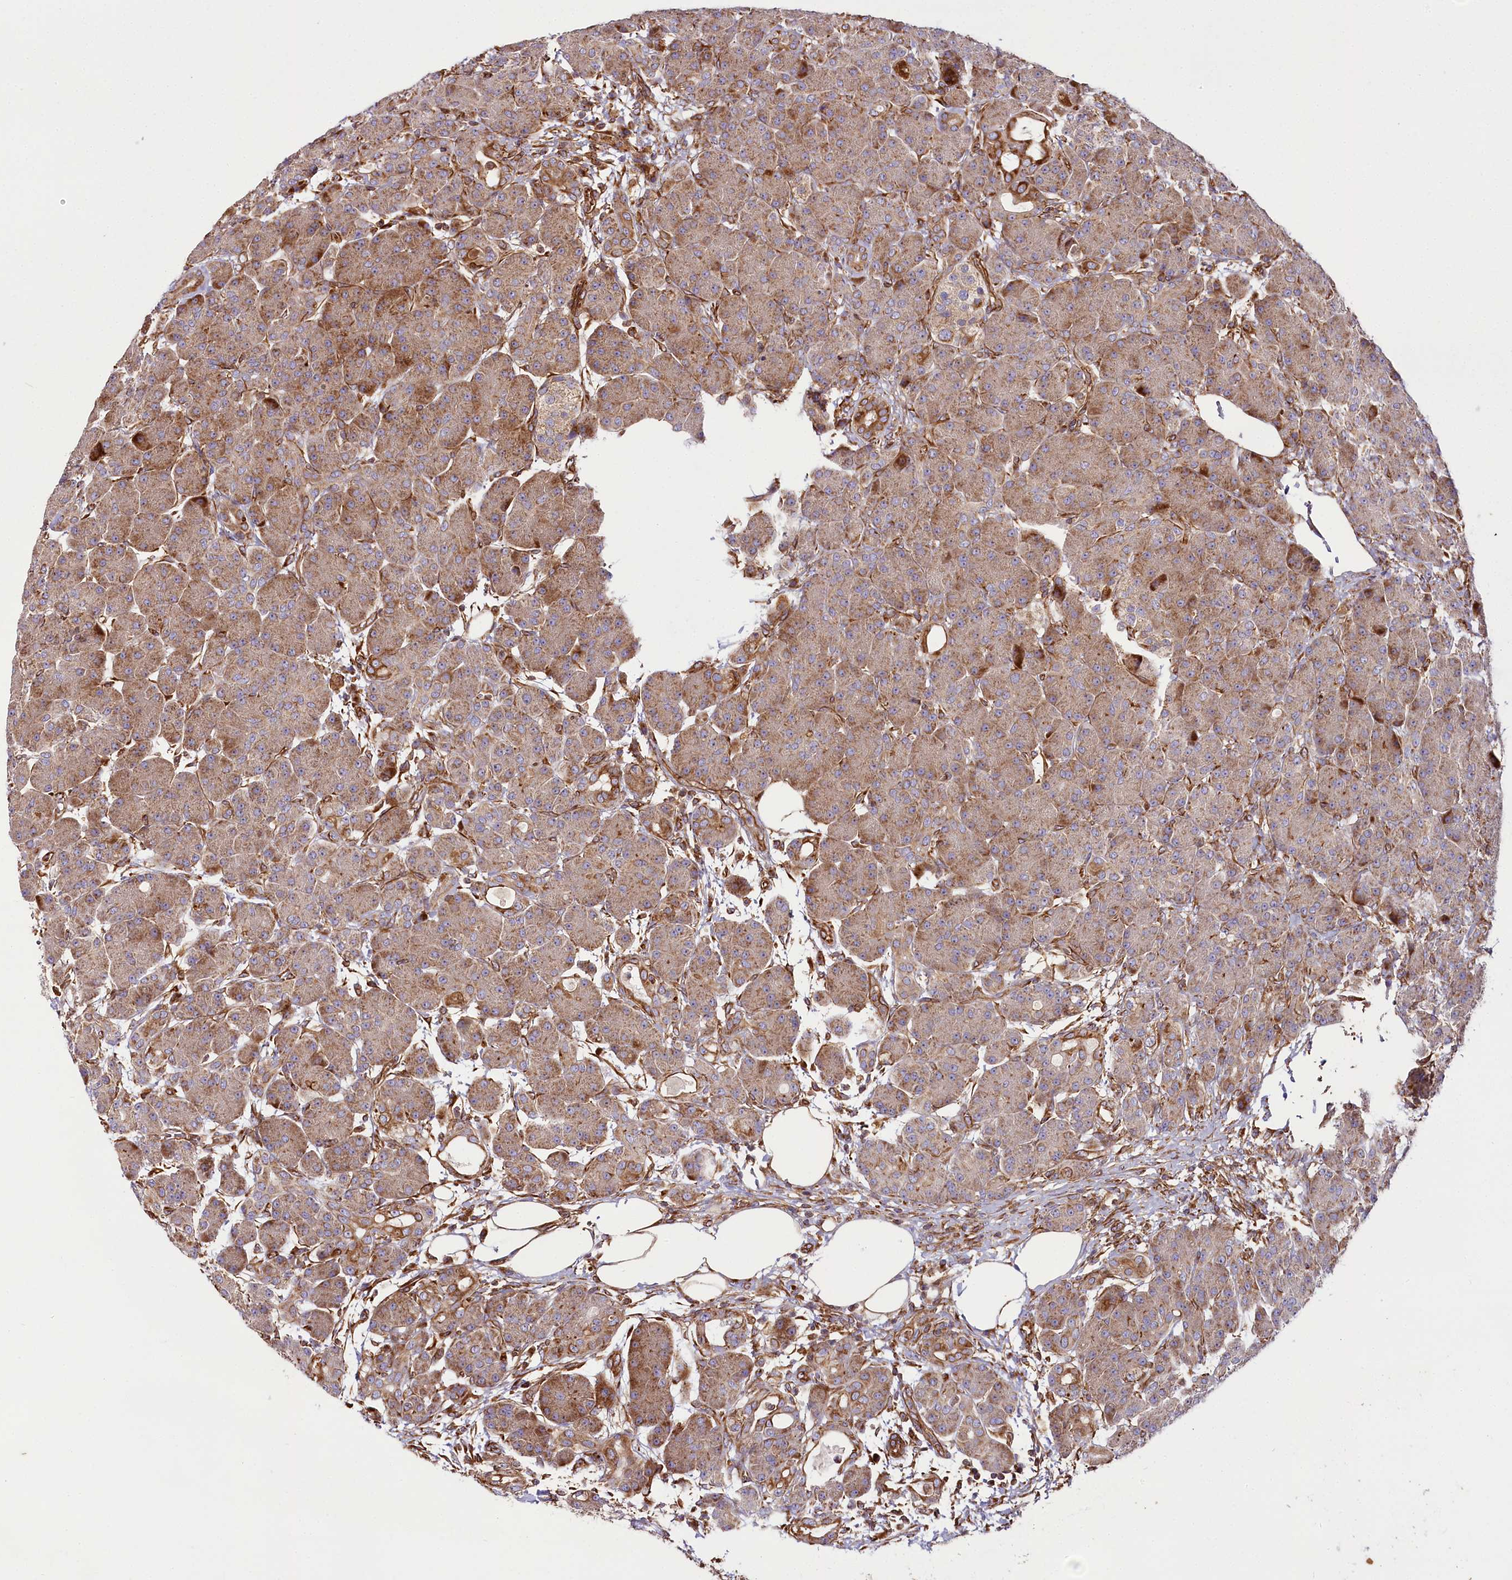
{"staining": {"intensity": "strong", "quantity": "25%-75%", "location": "cytoplasmic/membranous"}, "tissue": "pancreas", "cell_type": "Exocrine glandular cells", "image_type": "normal", "snomed": [{"axis": "morphology", "description": "Normal tissue, NOS"}, {"axis": "topography", "description": "Pancreas"}], "caption": "Protein expression analysis of unremarkable pancreas displays strong cytoplasmic/membranous positivity in approximately 25%-75% of exocrine glandular cells. (IHC, brightfield microscopy, high magnification).", "gene": "THUMPD3", "patient": {"sex": "male", "age": 63}}